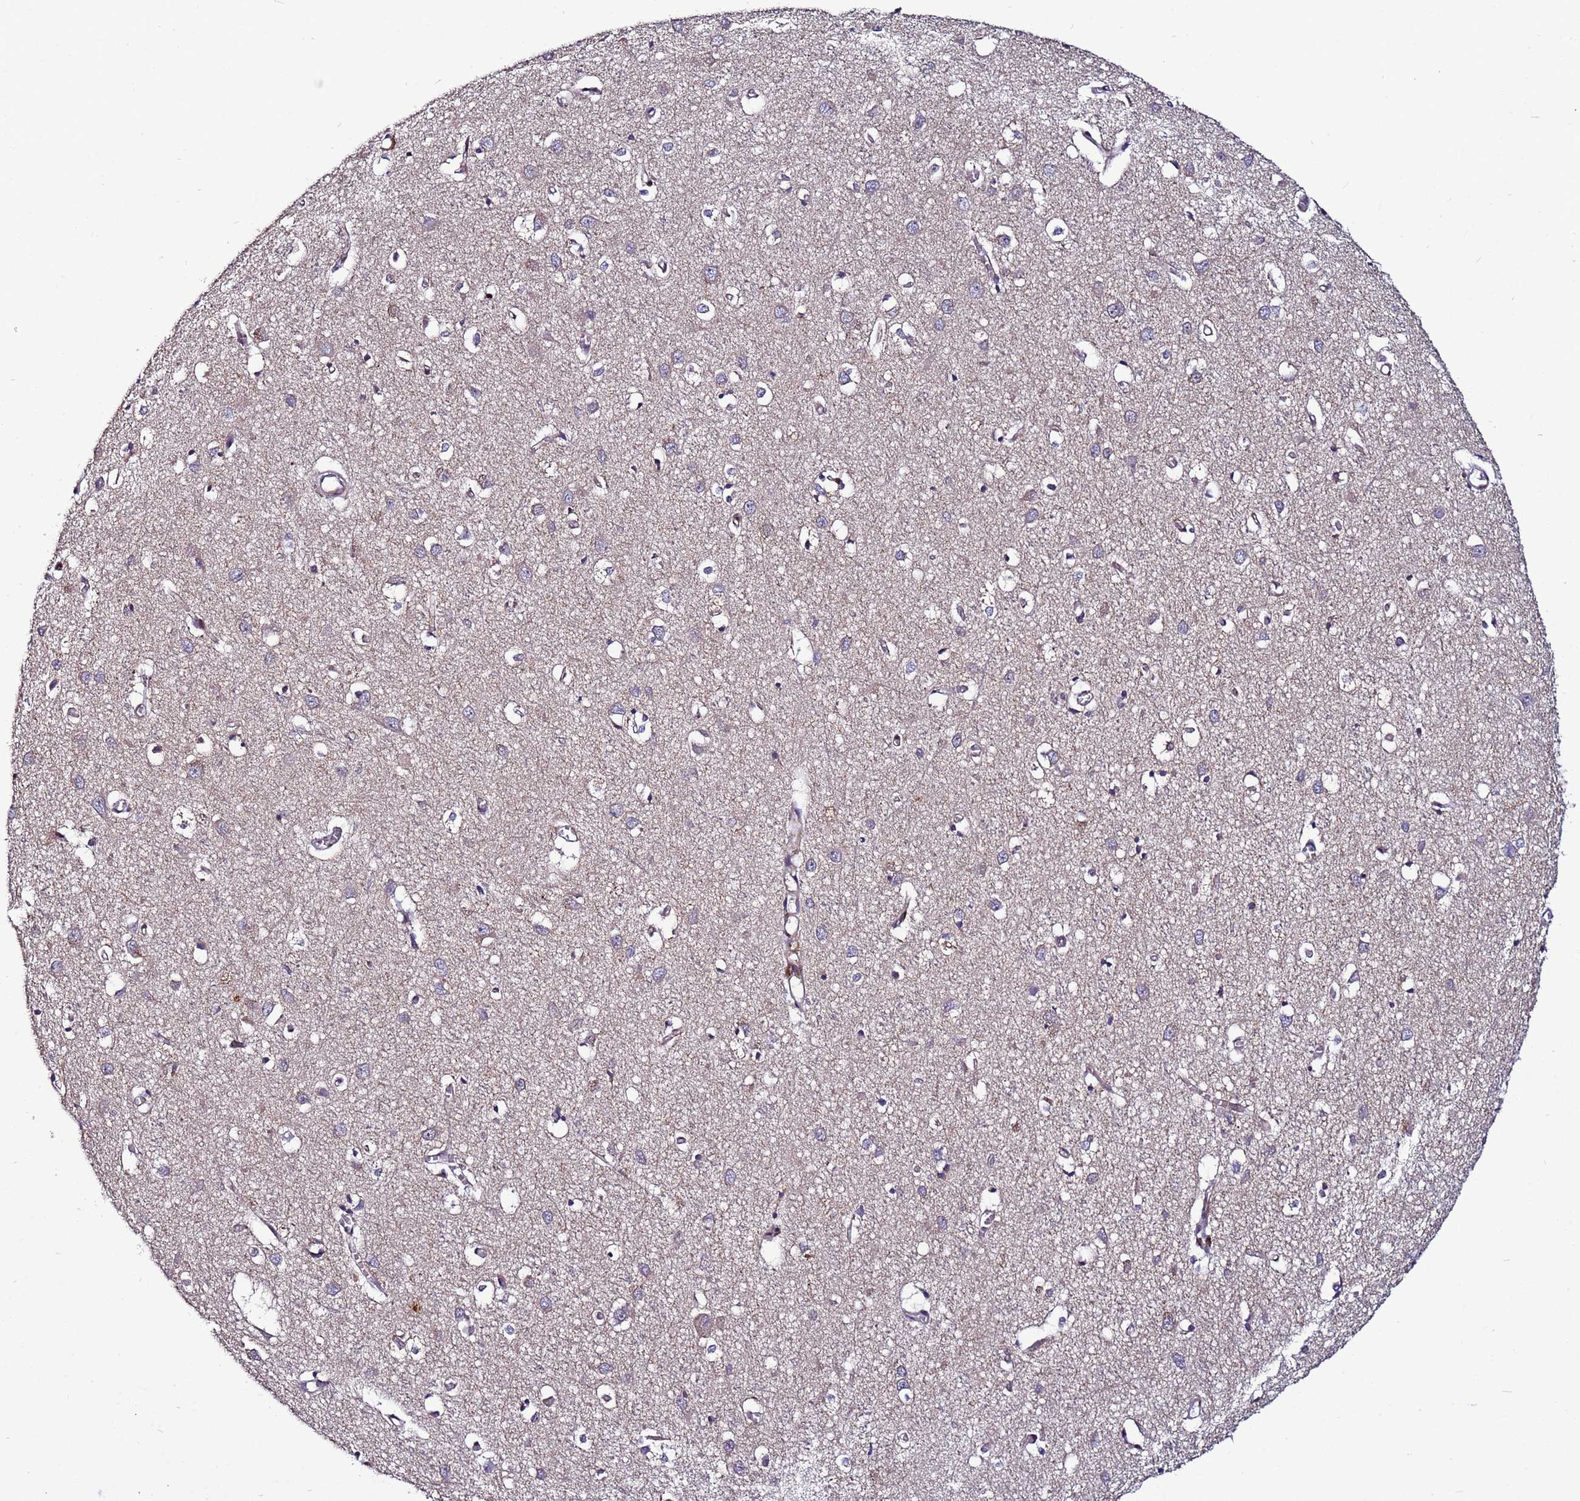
{"staining": {"intensity": "moderate", "quantity": "25%-75%", "location": "cytoplasmic/membranous"}, "tissue": "cerebral cortex", "cell_type": "Endothelial cells", "image_type": "normal", "snomed": [{"axis": "morphology", "description": "Normal tissue, NOS"}, {"axis": "topography", "description": "Cerebral cortex"}], "caption": "Immunohistochemistry (IHC) histopathology image of normal cerebral cortex: cerebral cortex stained using IHC demonstrates medium levels of moderate protein expression localized specifically in the cytoplasmic/membranous of endothelial cells, appearing as a cytoplasmic/membranous brown color.", "gene": "WBP11", "patient": {"sex": "female", "age": 64}}